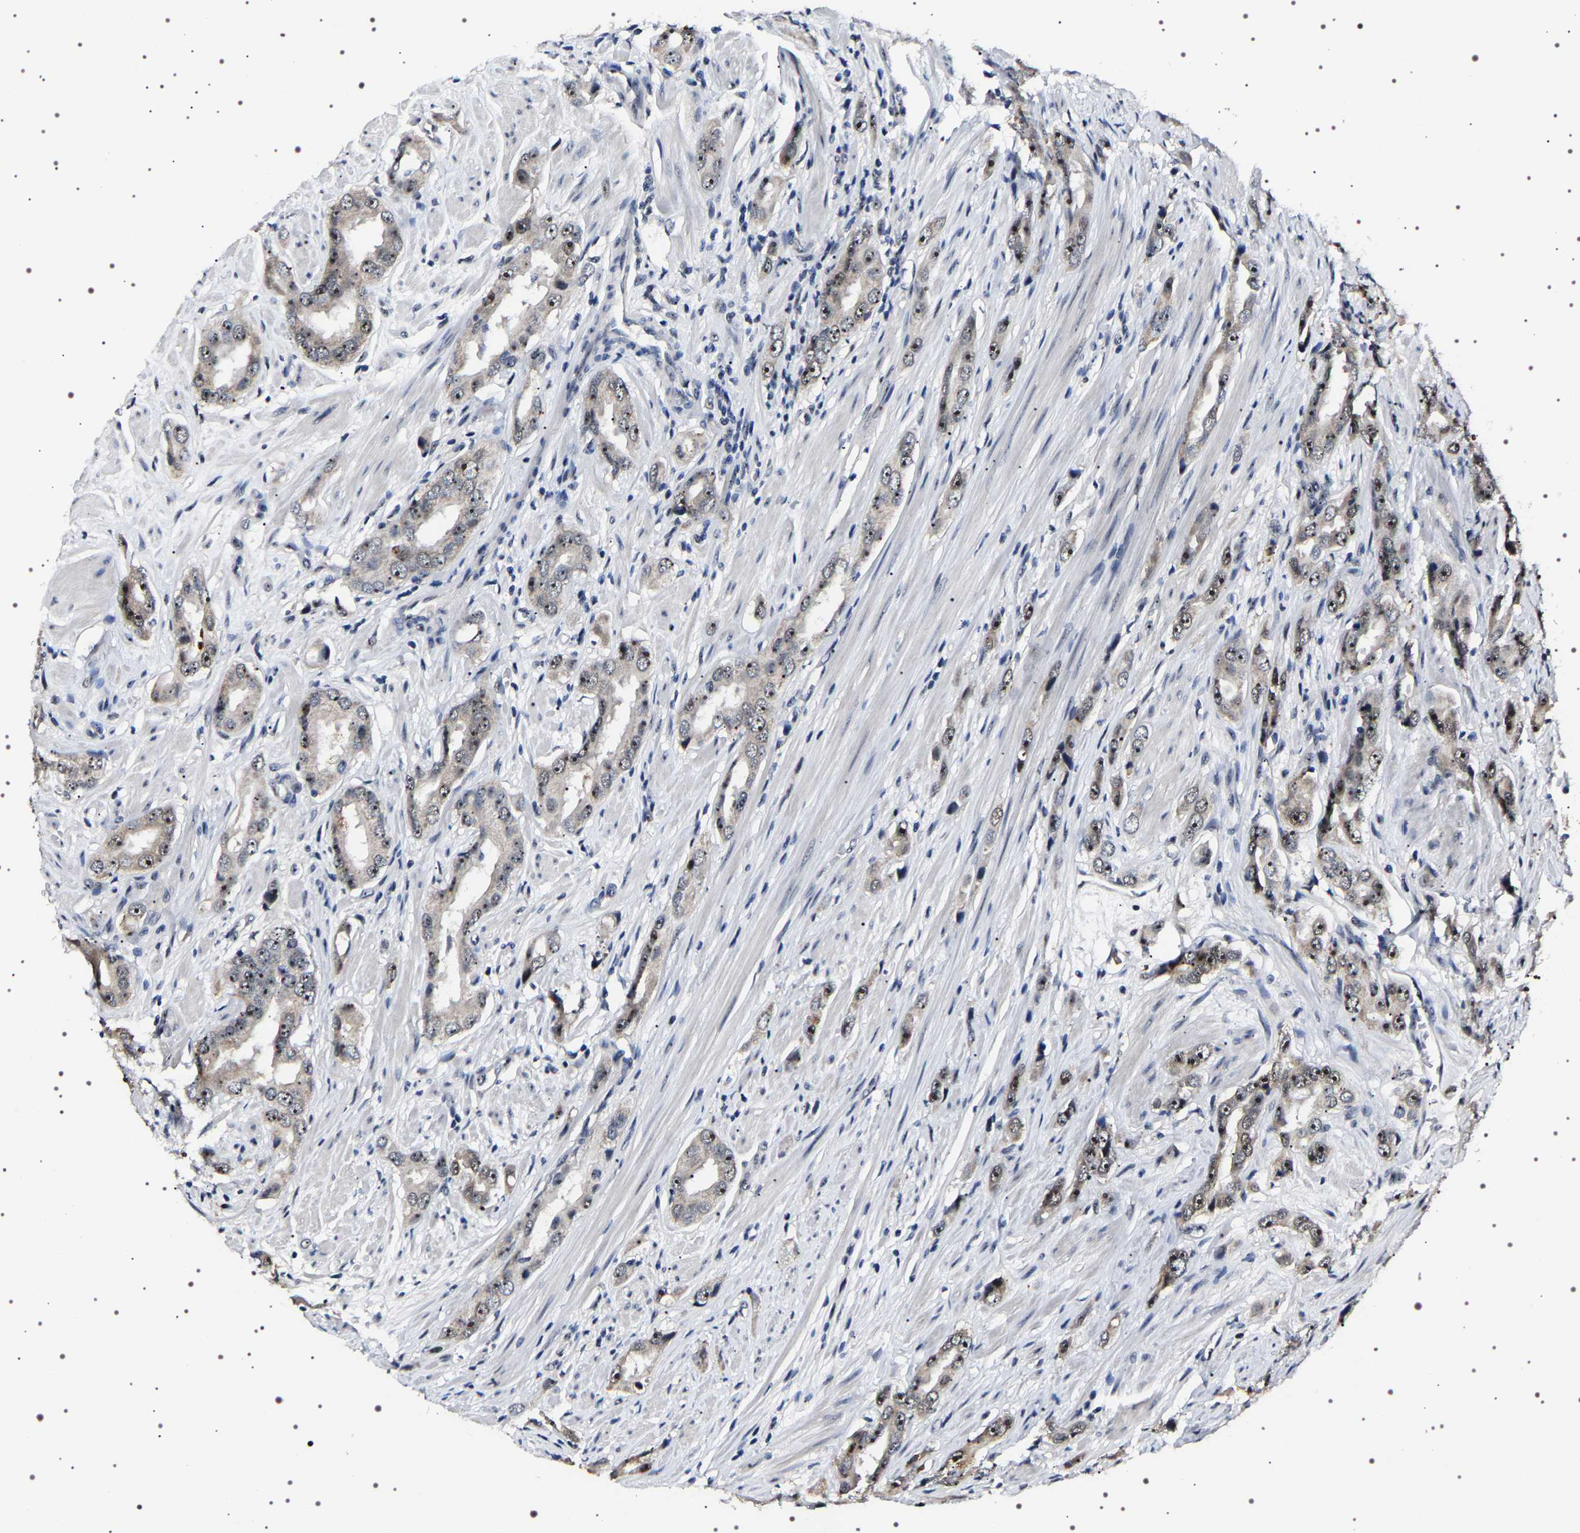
{"staining": {"intensity": "moderate", "quantity": ">75%", "location": "nuclear"}, "tissue": "prostate cancer", "cell_type": "Tumor cells", "image_type": "cancer", "snomed": [{"axis": "morphology", "description": "Adenocarcinoma, Medium grade"}, {"axis": "topography", "description": "Prostate"}], "caption": "Tumor cells reveal medium levels of moderate nuclear staining in approximately >75% of cells in human medium-grade adenocarcinoma (prostate).", "gene": "GNL3", "patient": {"sex": "male", "age": 53}}